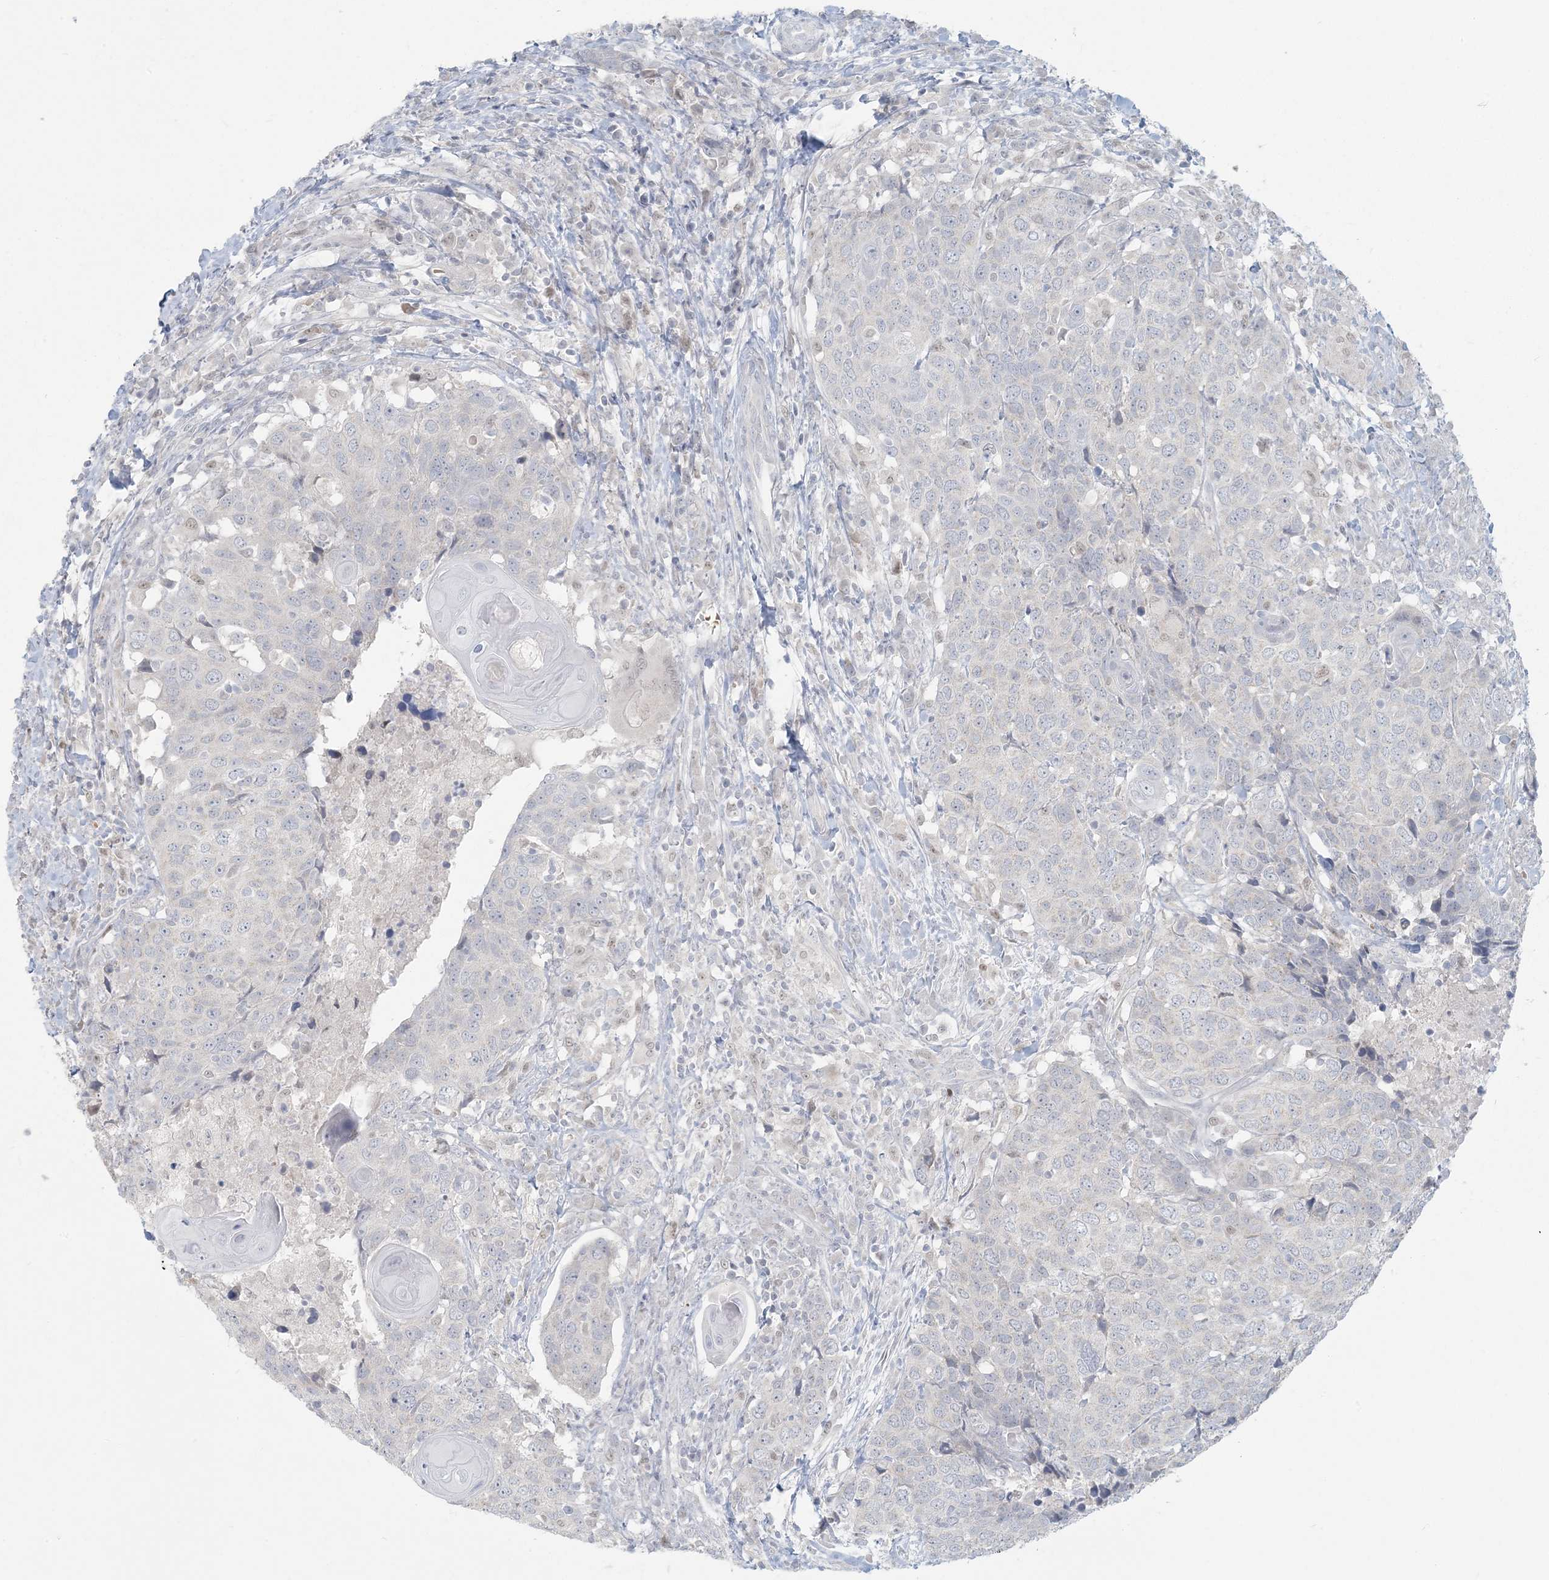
{"staining": {"intensity": "negative", "quantity": "none", "location": "none"}, "tissue": "head and neck cancer", "cell_type": "Tumor cells", "image_type": "cancer", "snomed": [{"axis": "morphology", "description": "Squamous cell carcinoma, NOS"}, {"axis": "topography", "description": "Head-Neck"}], "caption": "Head and neck cancer (squamous cell carcinoma) stained for a protein using IHC displays no staining tumor cells.", "gene": "CTDNEP1", "patient": {"sex": "male", "age": 66}}